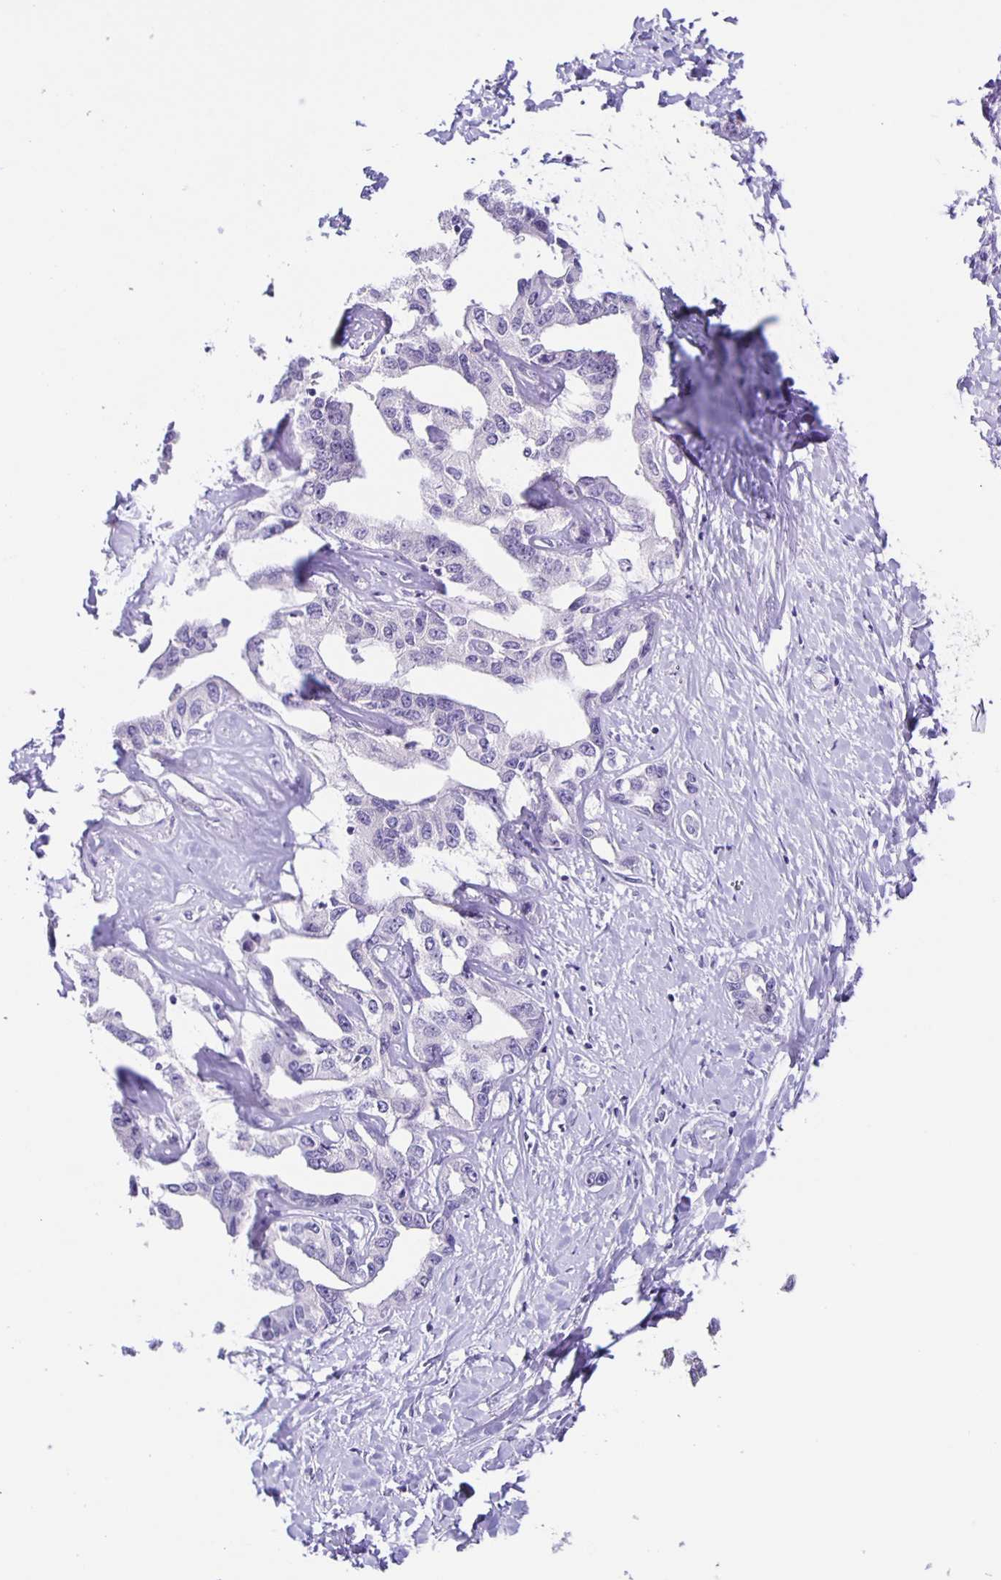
{"staining": {"intensity": "negative", "quantity": "none", "location": "none"}, "tissue": "liver cancer", "cell_type": "Tumor cells", "image_type": "cancer", "snomed": [{"axis": "morphology", "description": "Cholangiocarcinoma"}, {"axis": "topography", "description": "Liver"}], "caption": "DAB immunohistochemical staining of liver cholangiocarcinoma exhibits no significant staining in tumor cells.", "gene": "SLC12A3", "patient": {"sex": "male", "age": 59}}